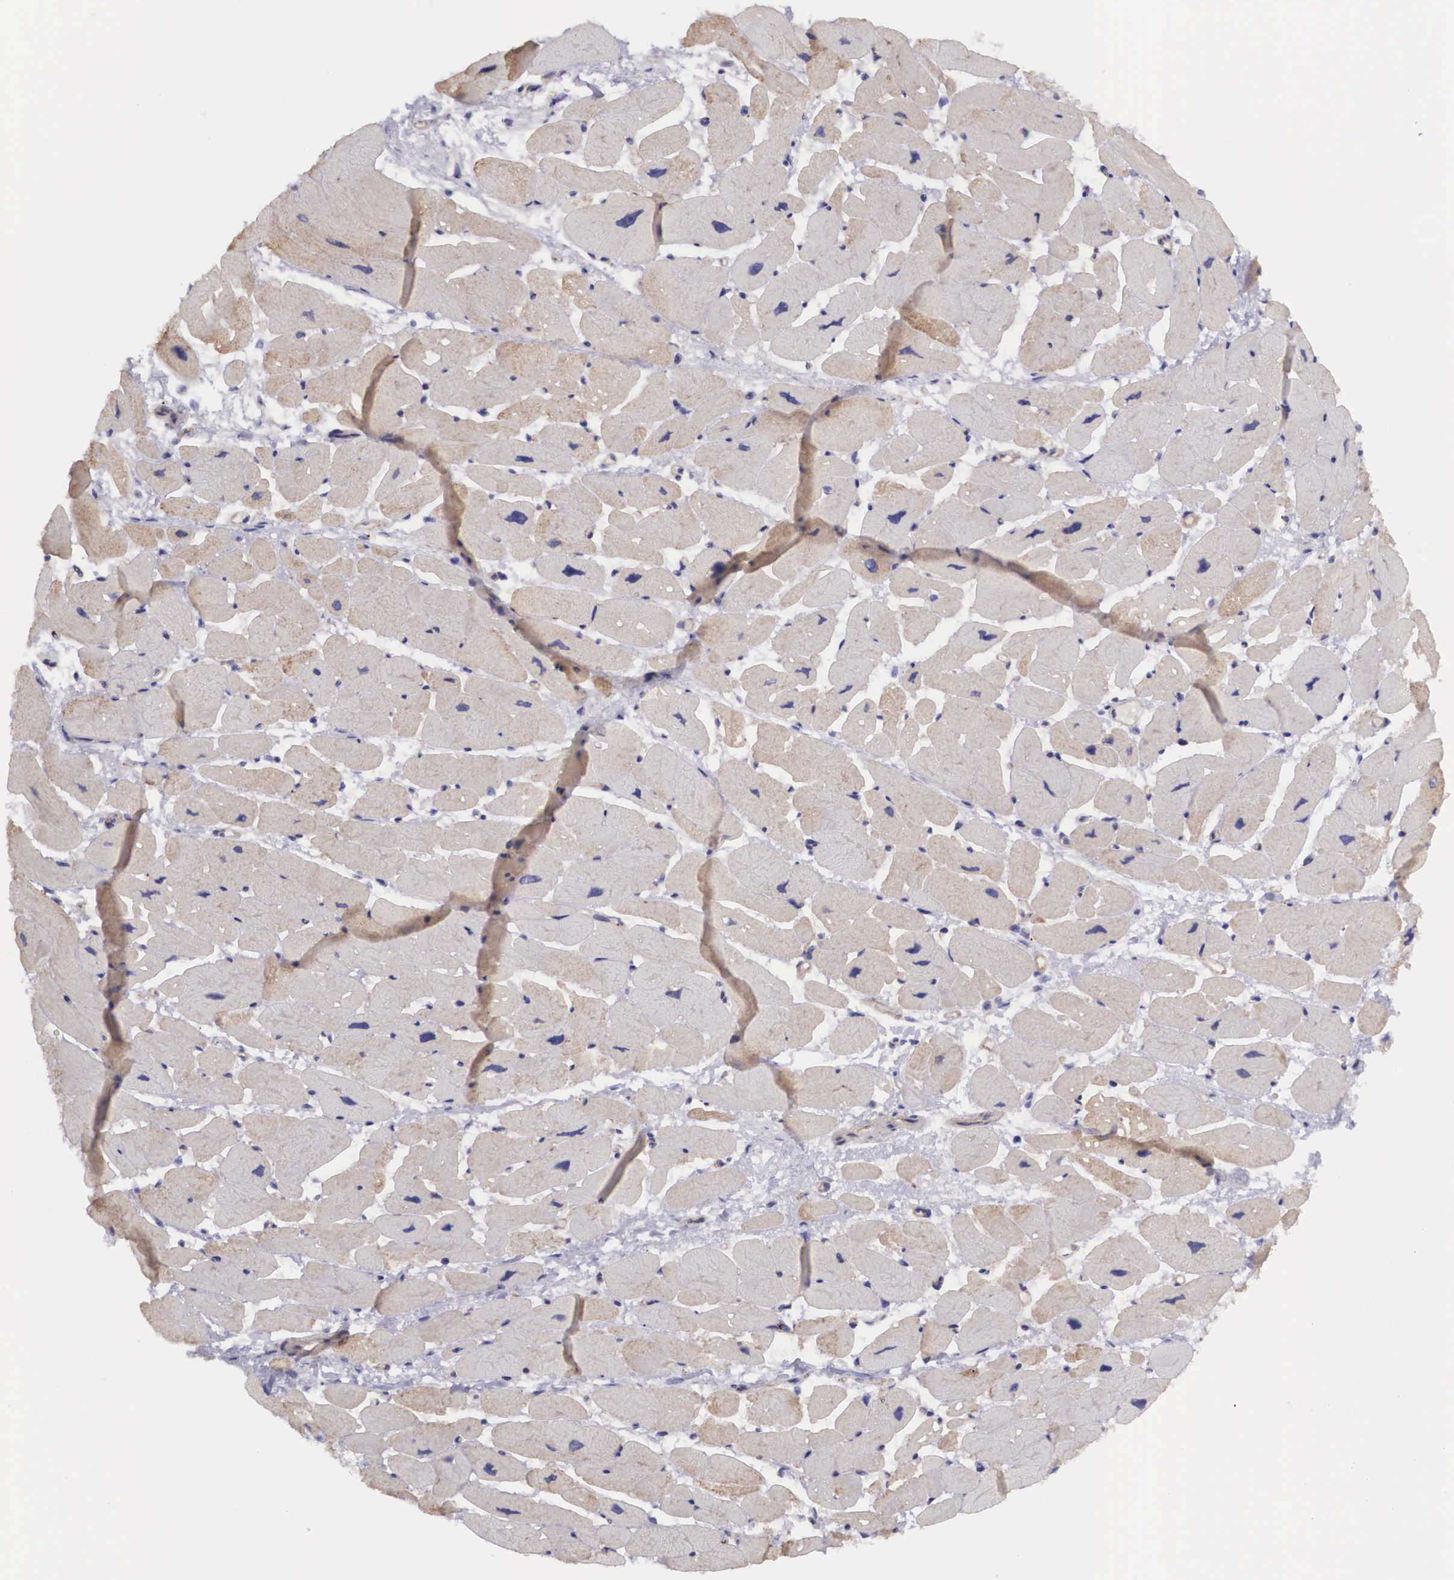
{"staining": {"intensity": "weak", "quantity": "25%-75%", "location": "cytoplasmic/membranous"}, "tissue": "heart muscle", "cell_type": "Cardiomyocytes", "image_type": "normal", "snomed": [{"axis": "morphology", "description": "Normal tissue, NOS"}, {"axis": "topography", "description": "Heart"}], "caption": "Immunohistochemistry (IHC) photomicrograph of benign heart muscle: heart muscle stained using immunohistochemistry displays low levels of weak protein expression localized specifically in the cytoplasmic/membranous of cardiomyocytes, appearing as a cytoplasmic/membranous brown color.", "gene": "BCAR1", "patient": {"sex": "female", "age": 54}}